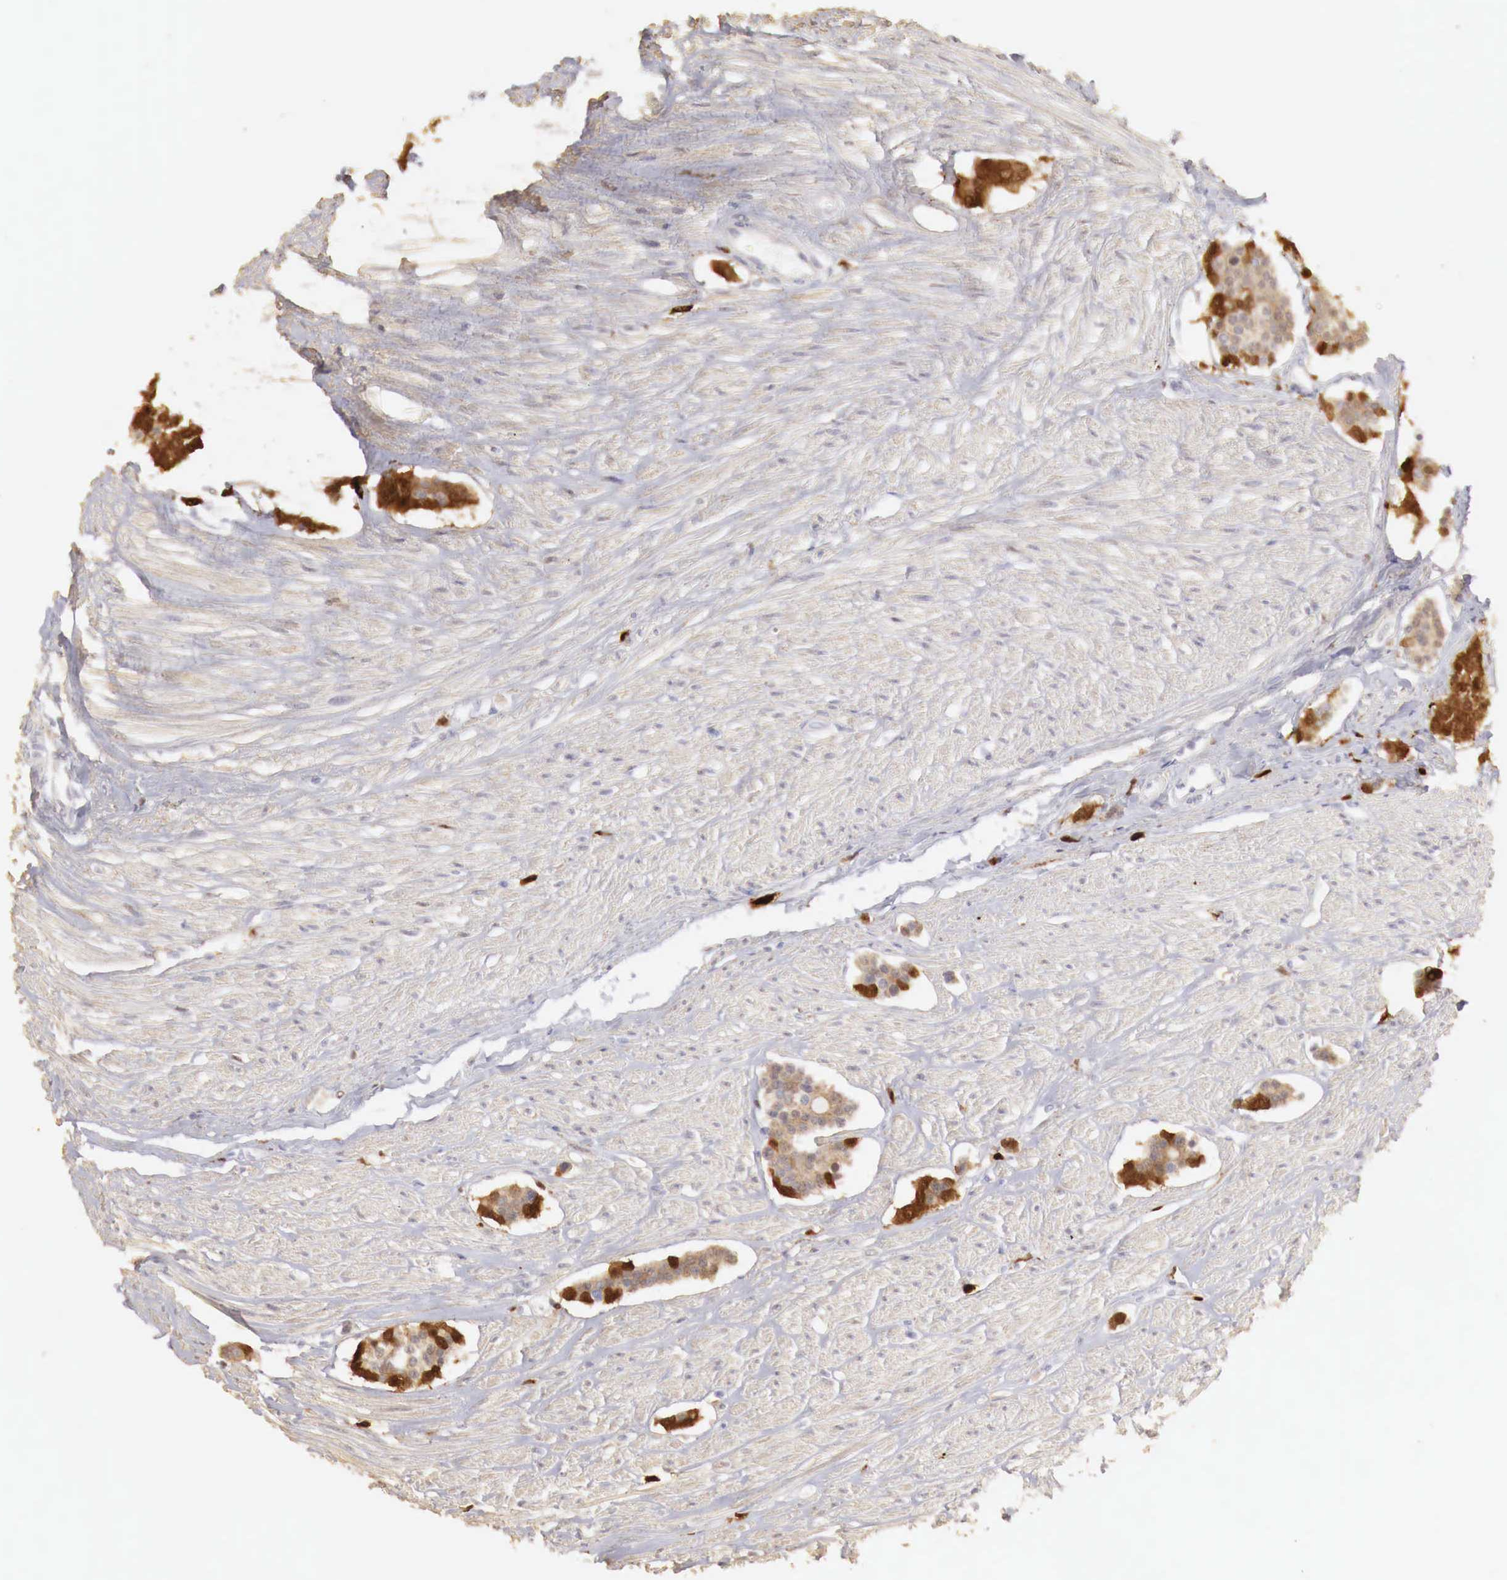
{"staining": {"intensity": "strong", "quantity": ">75%", "location": "cytoplasmic/membranous"}, "tissue": "carcinoid", "cell_type": "Tumor cells", "image_type": "cancer", "snomed": [{"axis": "morphology", "description": "Carcinoid, malignant, NOS"}, {"axis": "topography", "description": "Small intestine"}], "caption": "High-magnification brightfield microscopy of malignant carcinoid stained with DAB (brown) and counterstained with hematoxylin (blue). tumor cells exhibit strong cytoplasmic/membranous staining is appreciated in approximately>75% of cells.", "gene": "RENBP", "patient": {"sex": "male", "age": 60}}